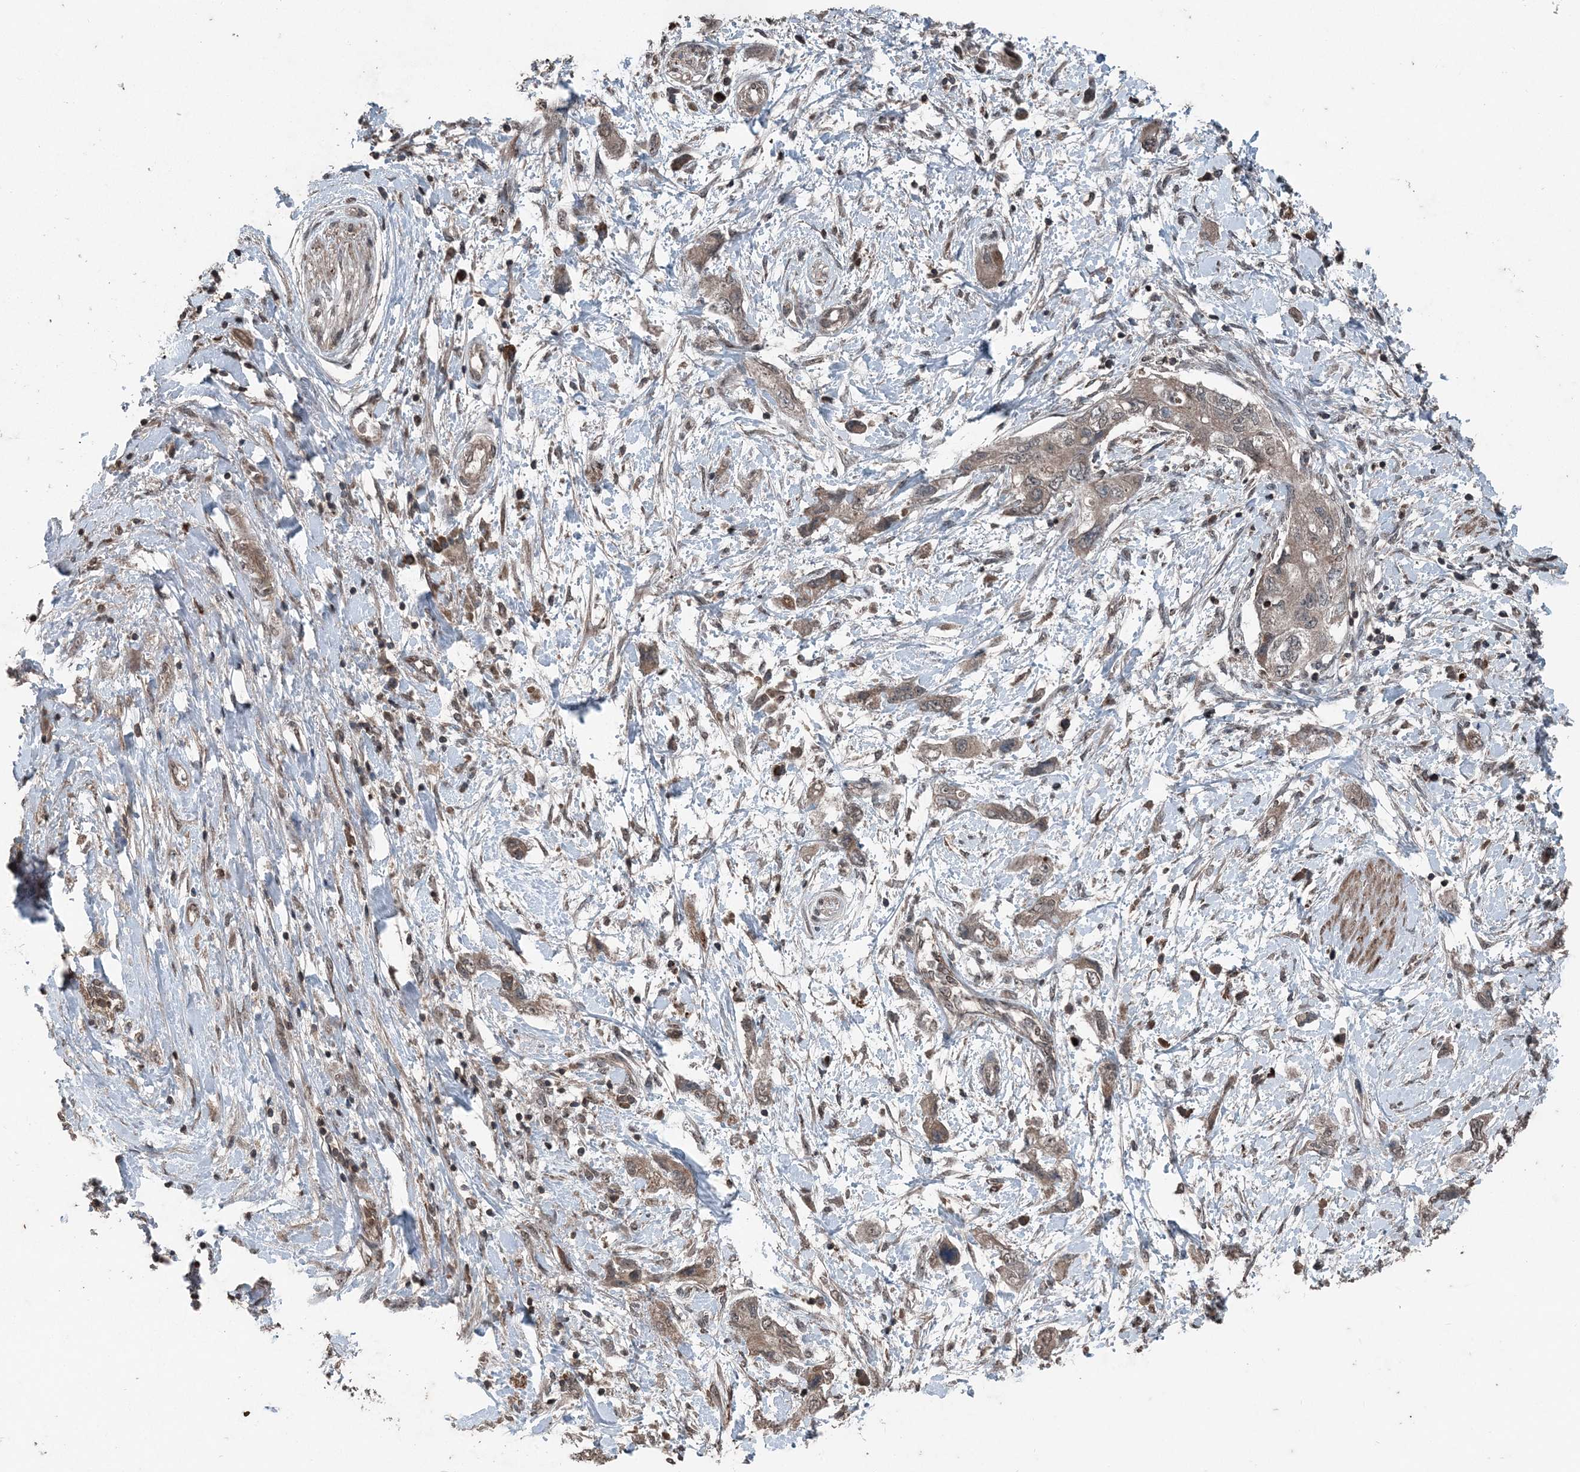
{"staining": {"intensity": "weak", "quantity": ">75%", "location": "cytoplasmic/membranous"}, "tissue": "pancreatic cancer", "cell_type": "Tumor cells", "image_type": "cancer", "snomed": [{"axis": "morphology", "description": "Adenocarcinoma, NOS"}, {"axis": "topography", "description": "Pancreas"}], "caption": "Adenocarcinoma (pancreatic) tissue displays weak cytoplasmic/membranous staining in approximately >75% of tumor cells, visualized by immunohistochemistry. Nuclei are stained in blue.", "gene": "CFL1", "patient": {"sex": "female", "age": 73}}